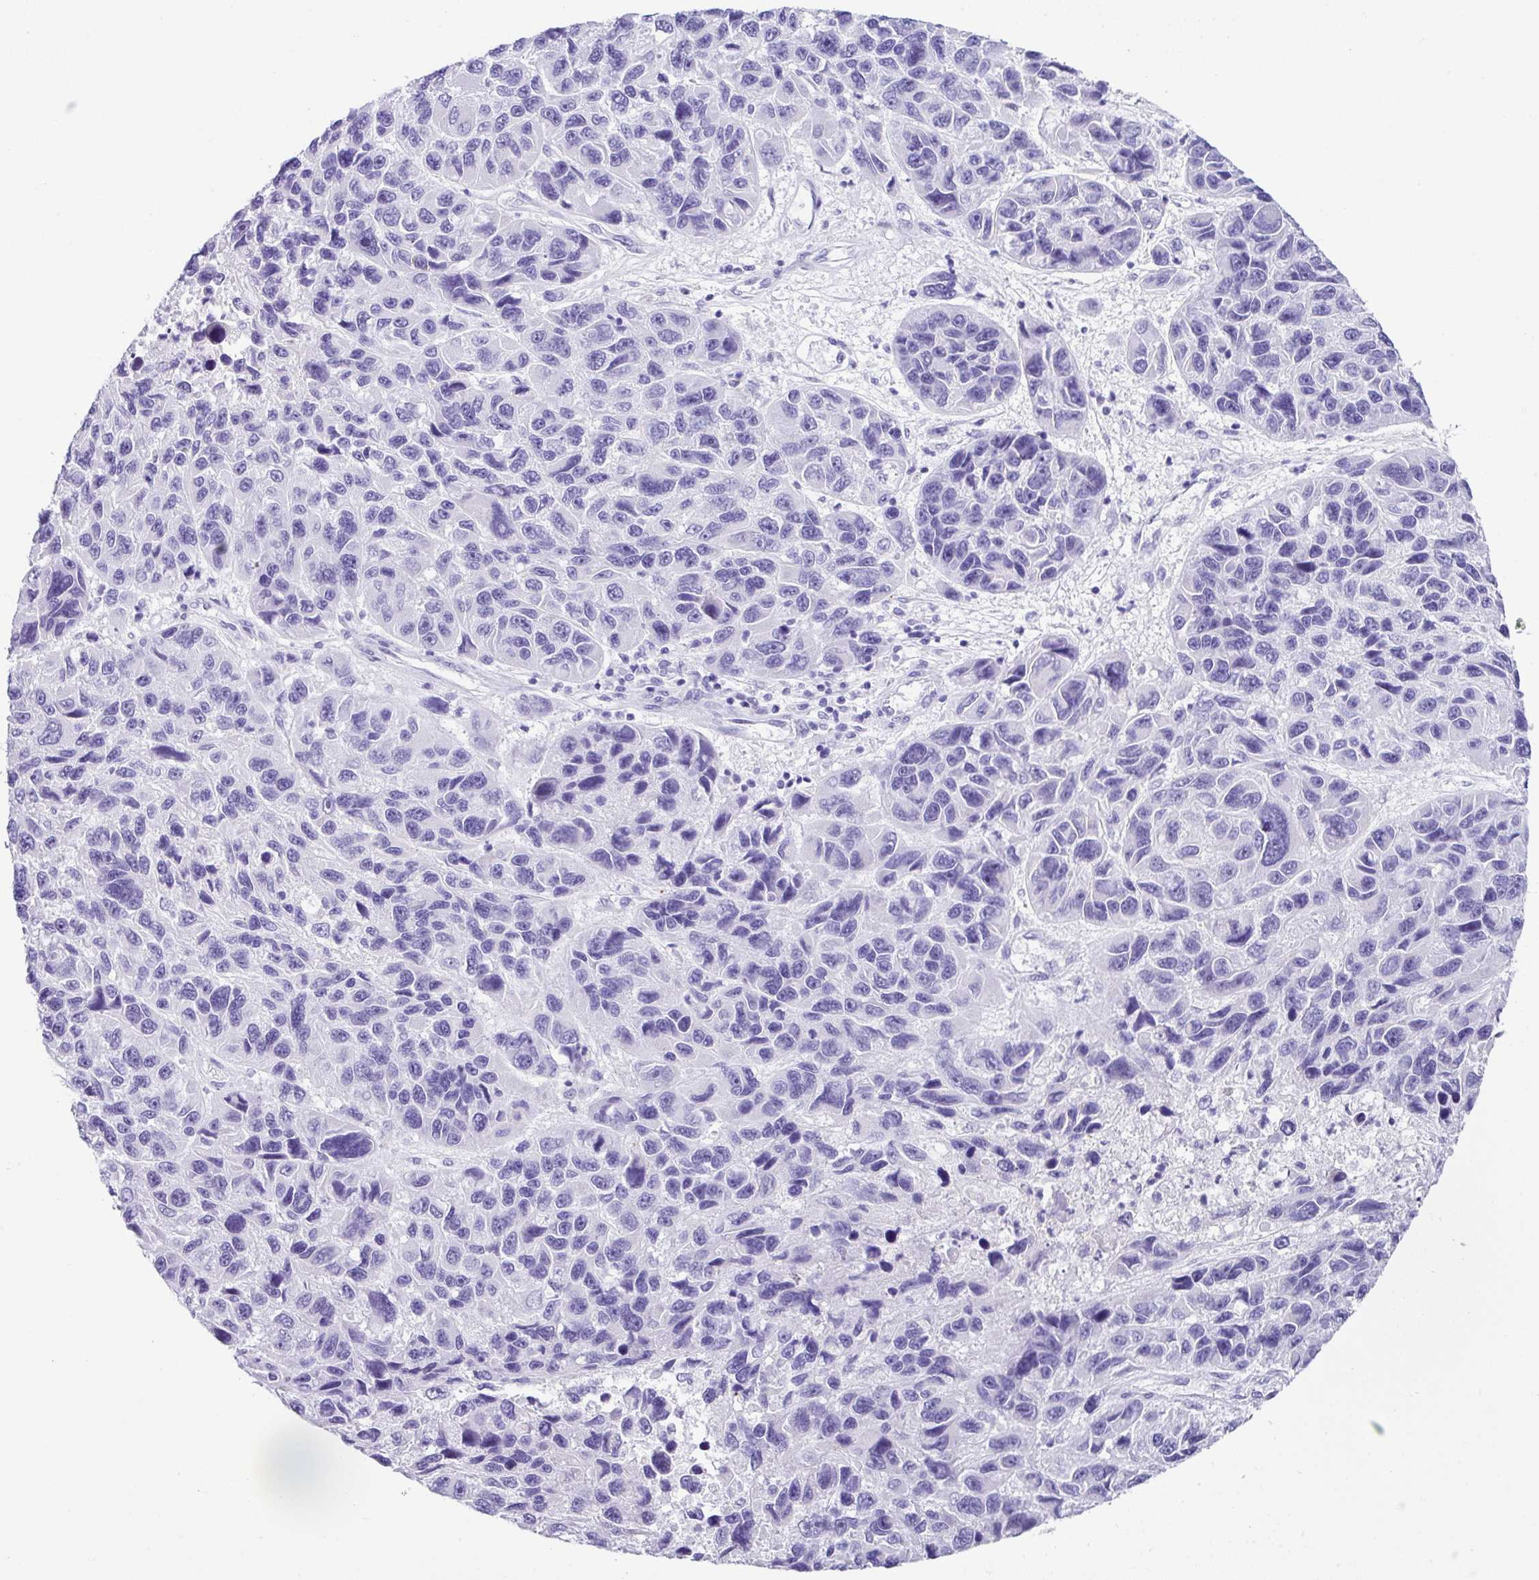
{"staining": {"intensity": "negative", "quantity": "none", "location": "none"}, "tissue": "melanoma", "cell_type": "Tumor cells", "image_type": "cancer", "snomed": [{"axis": "morphology", "description": "Malignant melanoma, NOS"}, {"axis": "topography", "description": "Skin"}], "caption": "Immunohistochemistry histopathology image of neoplastic tissue: human malignant melanoma stained with DAB displays no significant protein expression in tumor cells.", "gene": "ZG16", "patient": {"sex": "male", "age": 53}}